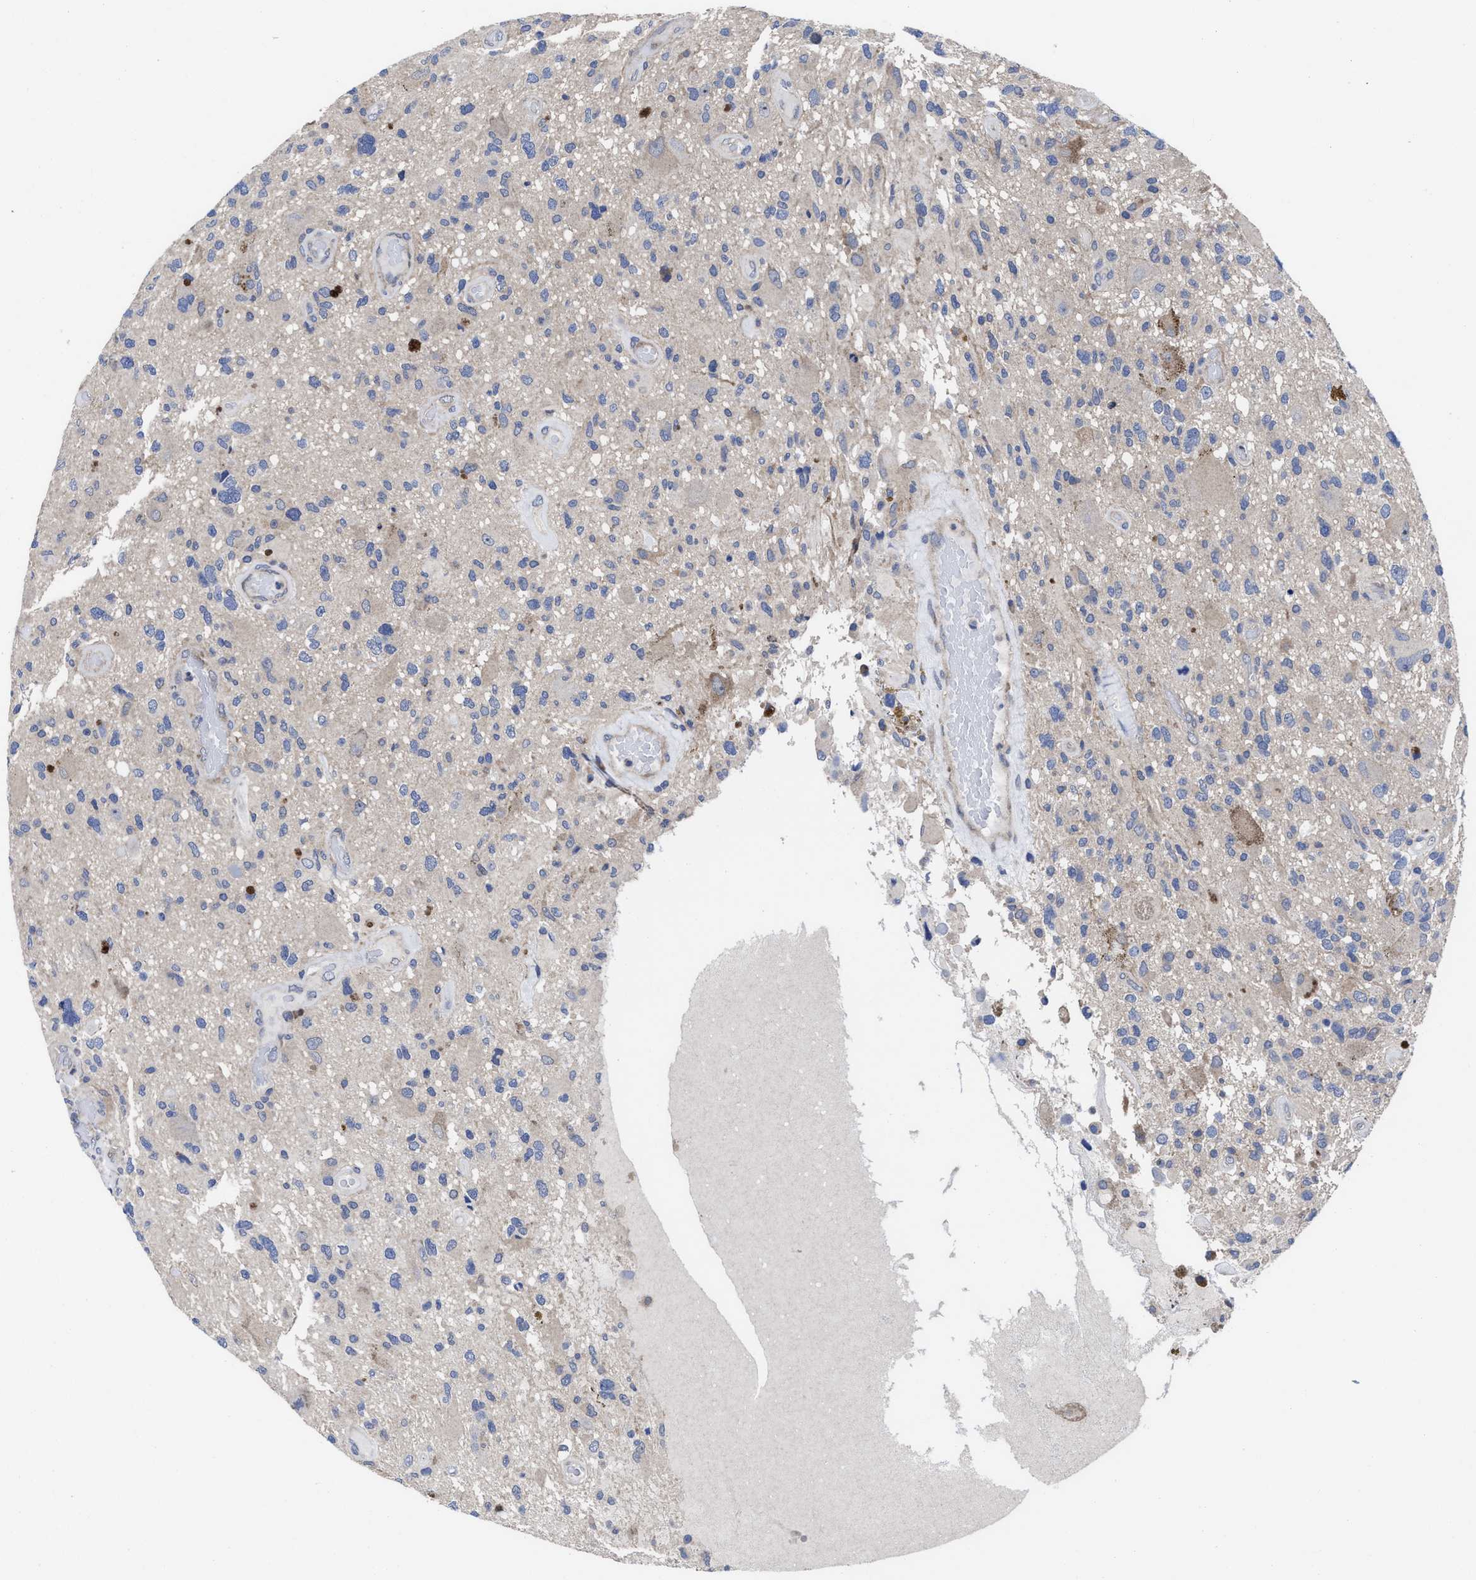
{"staining": {"intensity": "negative", "quantity": "none", "location": "none"}, "tissue": "glioma", "cell_type": "Tumor cells", "image_type": "cancer", "snomed": [{"axis": "morphology", "description": "Glioma, malignant, High grade"}, {"axis": "topography", "description": "Brain"}], "caption": "Human glioma stained for a protein using IHC reveals no positivity in tumor cells.", "gene": "TXNDC17", "patient": {"sex": "male", "age": 33}}